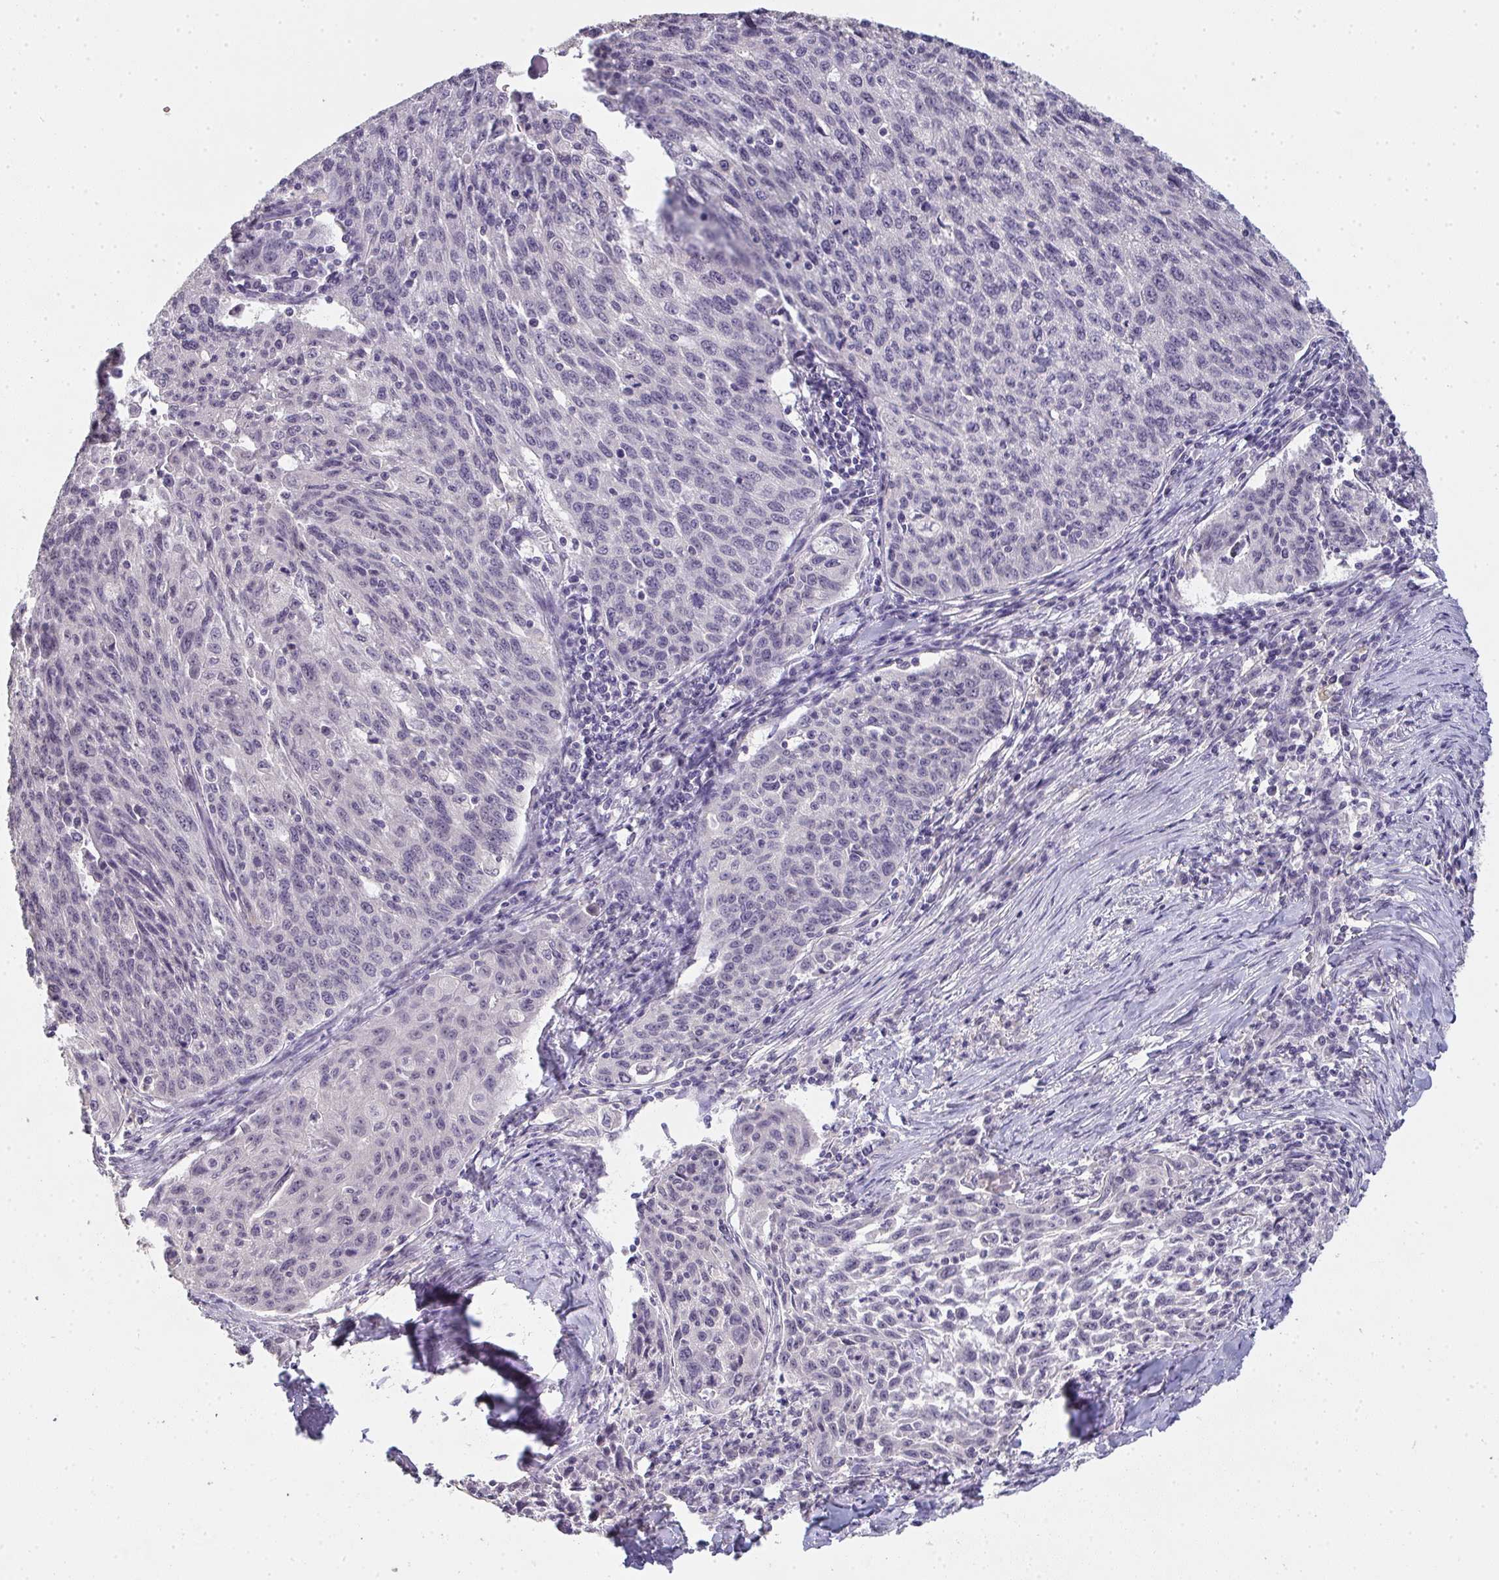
{"staining": {"intensity": "negative", "quantity": "none", "location": "none"}, "tissue": "lung cancer", "cell_type": "Tumor cells", "image_type": "cancer", "snomed": [{"axis": "morphology", "description": "Squamous cell carcinoma, NOS"}, {"axis": "morphology", "description": "Squamous cell carcinoma, metastatic, NOS"}, {"axis": "topography", "description": "Bronchus"}, {"axis": "topography", "description": "Lung"}], "caption": "A high-resolution photomicrograph shows IHC staining of lung metastatic squamous cell carcinoma, which exhibits no significant staining in tumor cells. The staining is performed using DAB (3,3'-diaminobenzidine) brown chromogen with nuclei counter-stained in using hematoxylin.", "gene": "TMEM219", "patient": {"sex": "male", "age": 62}}